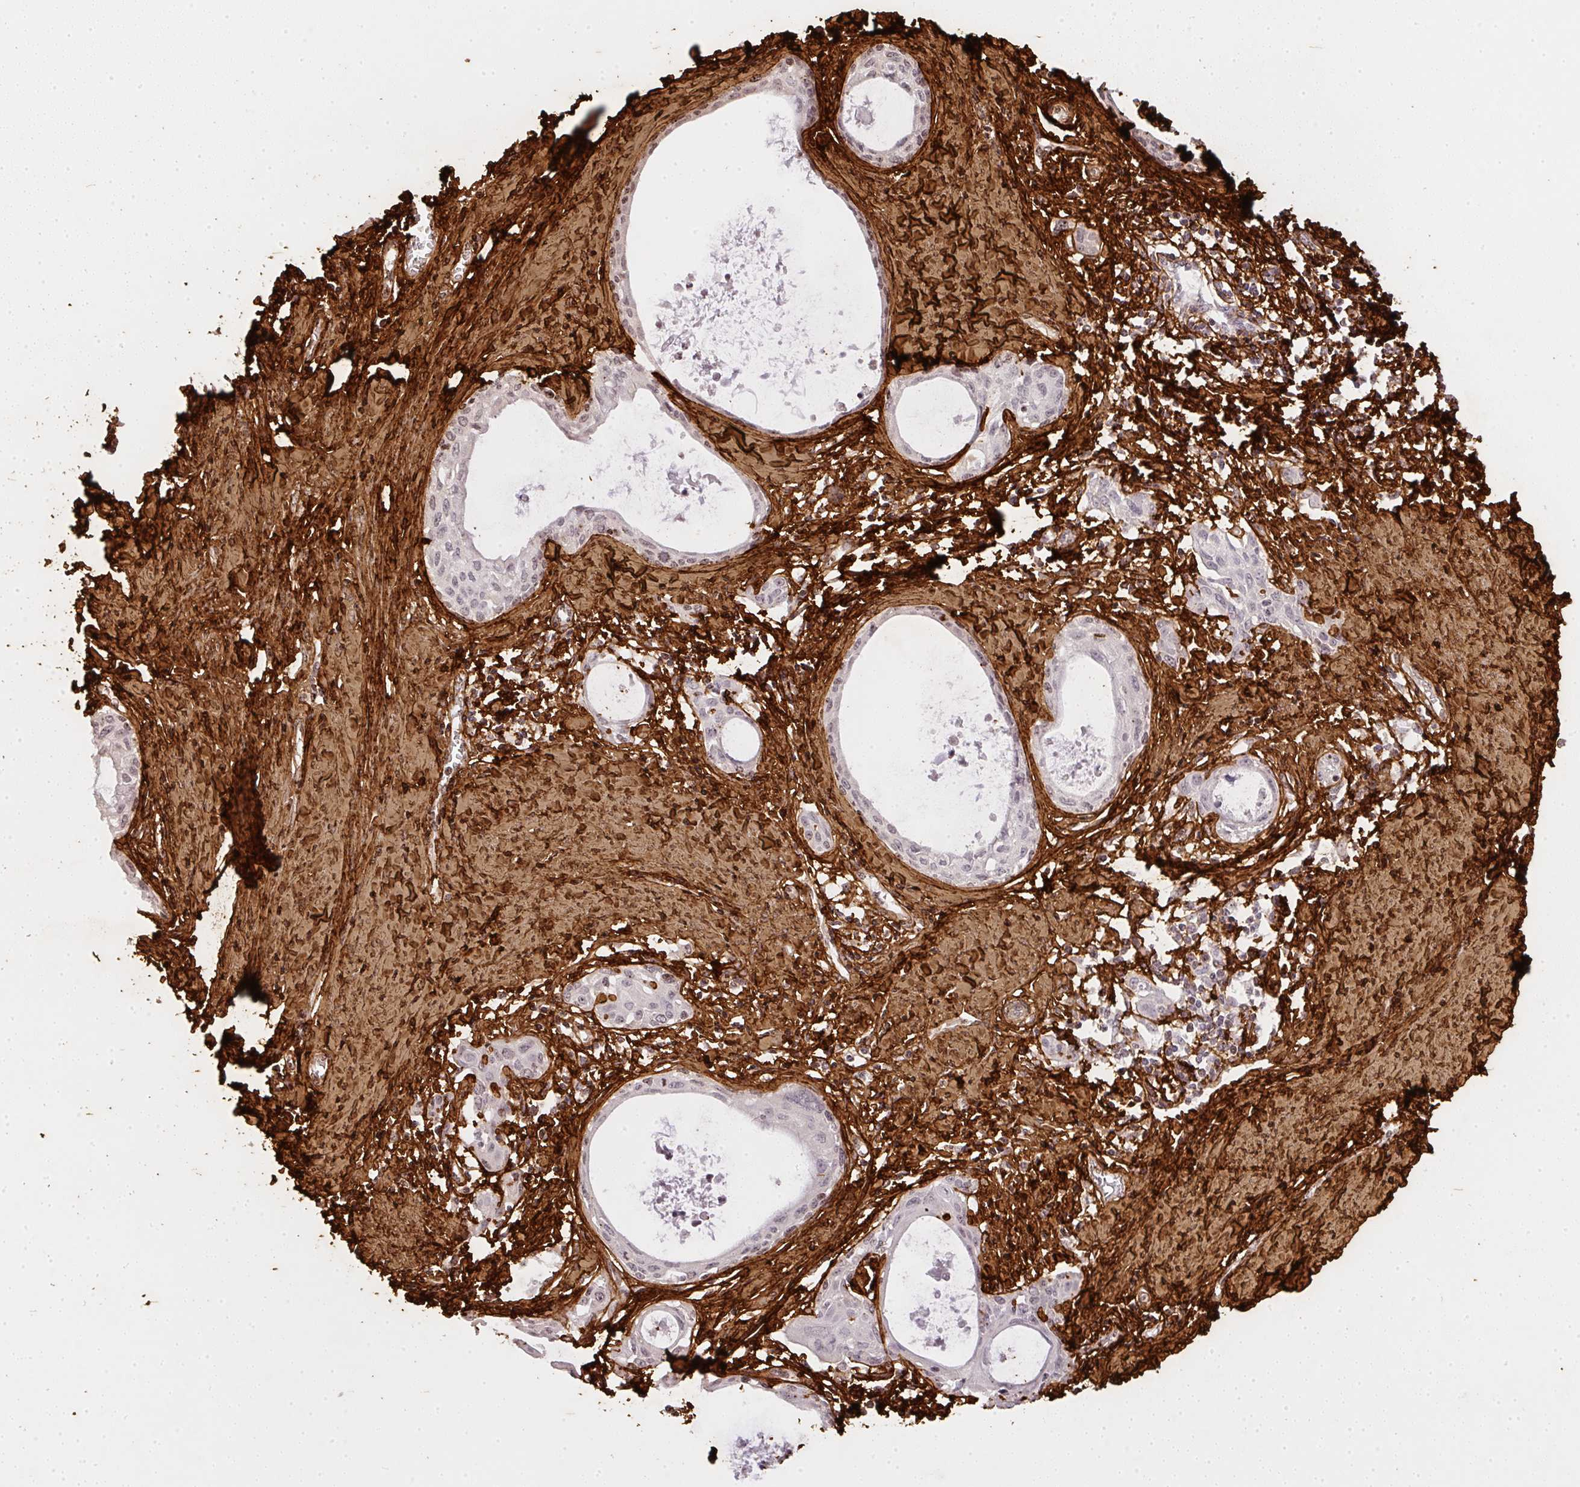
{"staining": {"intensity": "negative", "quantity": "none", "location": "none"}, "tissue": "cervical cancer", "cell_type": "Tumor cells", "image_type": "cancer", "snomed": [{"axis": "morphology", "description": "Squamous cell carcinoma, NOS"}, {"axis": "morphology", "description": "Adenocarcinoma, NOS"}, {"axis": "topography", "description": "Cervix"}], "caption": "Cervical cancer was stained to show a protein in brown. There is no significant expression in tumor cells. The staining was performed using DAB (3,3'-diaminobenzidine) to visualize the protein expression in brown, while the nuclei were stained in blue with hematoxylin (Magnification: 20x).", "gene": "COL3A1", "patient": {"sex": "female", "age": 52}}